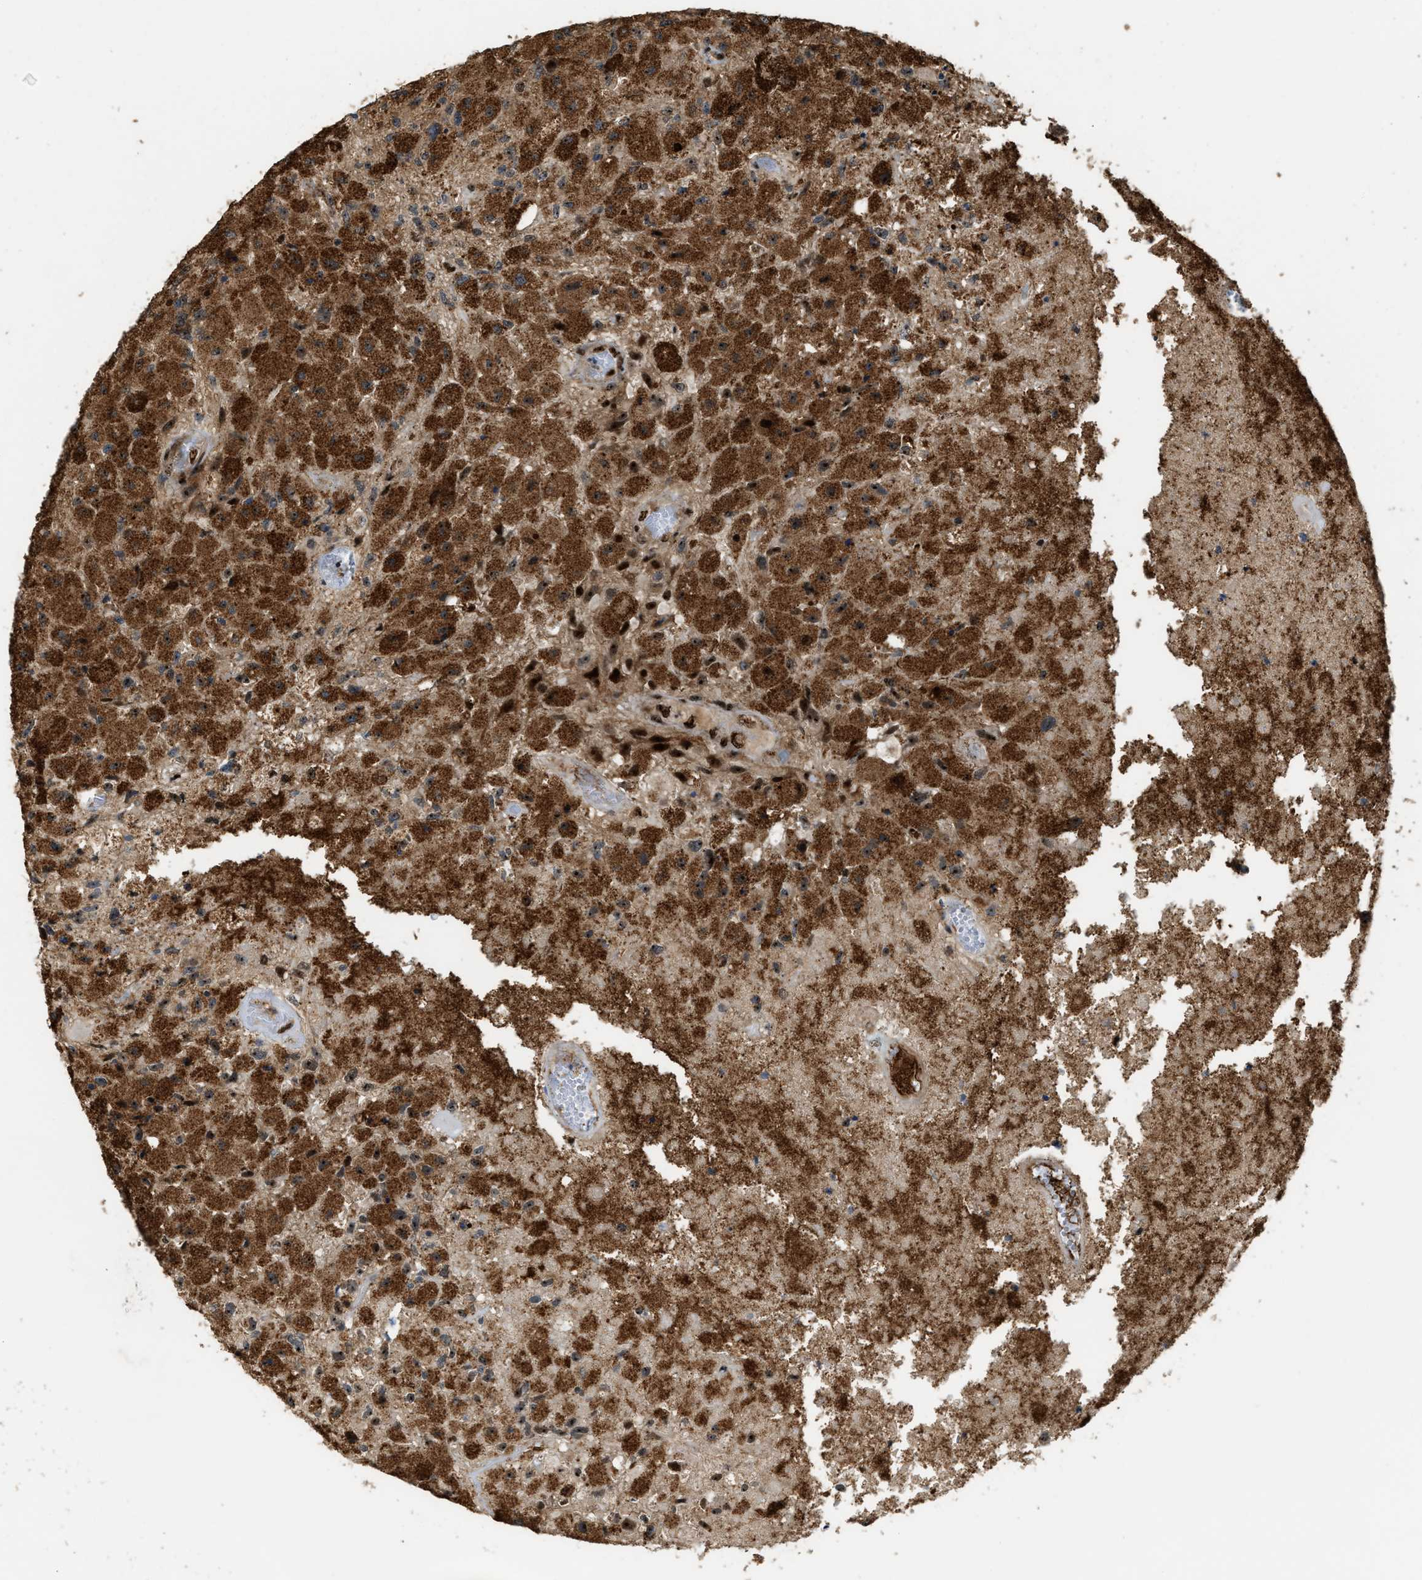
{"staining": {"intensity": "strong", "quantity": ">75%", "location": "cytoplasmic/membranous,nuclear"}, "tissue": "glioma", "cell_type": "Tumor cells", "image_type": "cancer", "snomed": [{"axis": "morphology", "description": "Normal tissue, NOS"}, {"axis": "morphology", "description": "Glioma, malignant, High grade"}, {"axis": "topography", "description": "Cerebral cortex"}], "caption": "Protein expression analysis of human glioma reveals strong cytoplasmic/membranous and nuclear expression in about >75% of tumor cells.", "gene": "ZNF687", "patient": {"sex": "male", "age": 77}}